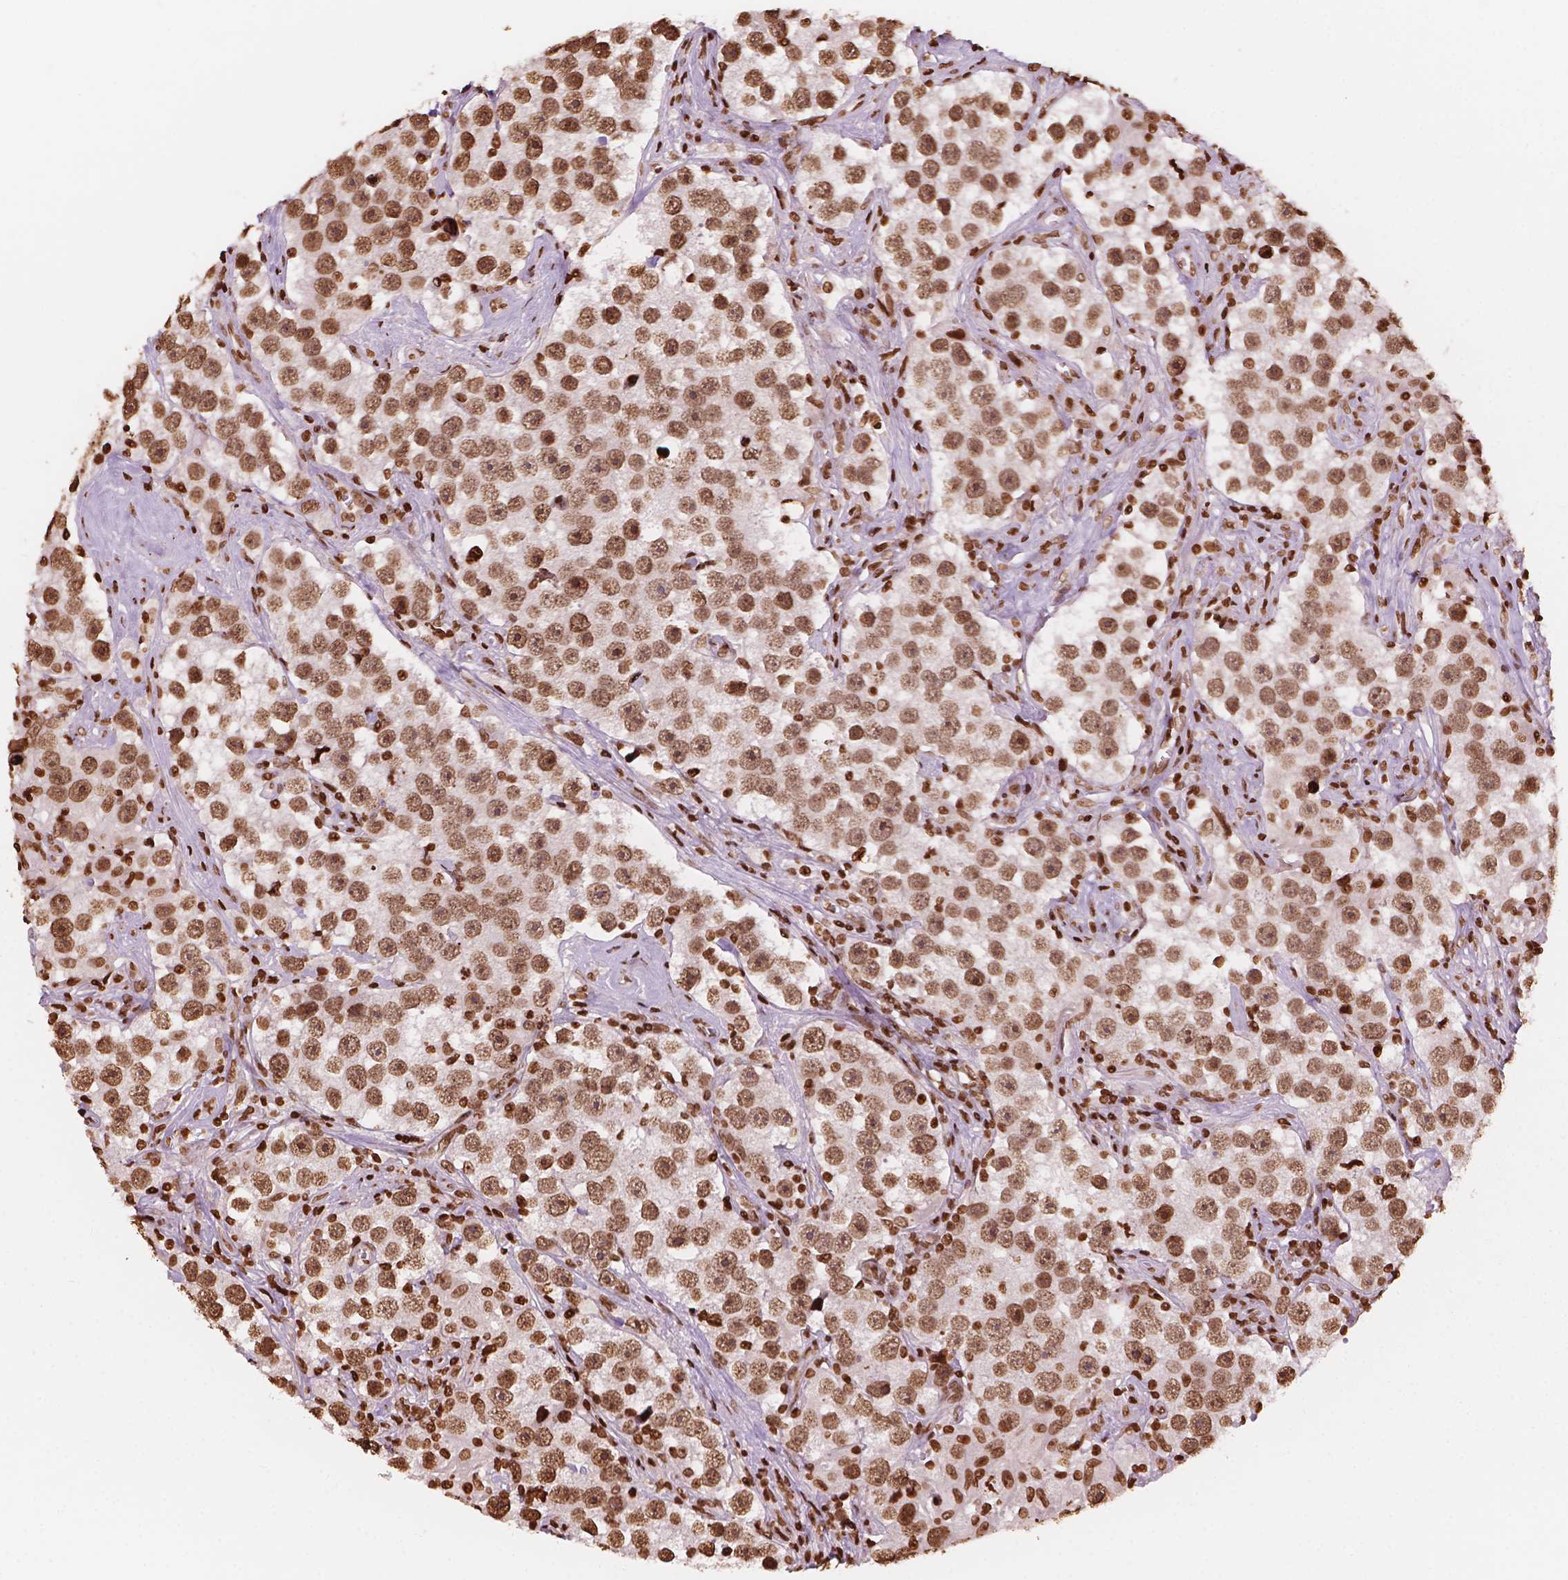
{"staining": {"intensity": "moderate", "quantity": ">75%", "location": "nuclear"}, "tissue": "testis cancer", "cell_type": "Tumor cells", "image_type": "cancer", "snomed": [{"axis": "morphology", "description": "Seminoma, NOS"}, {"axis": "topography", "description": "Testis"}], "caption": "Human testis cancer (seminoma) stained with a protein marker exhibits moderate staining in tumor cells.", "gene": "H3C7", "patient": {"sex": "male", "age": 49}}